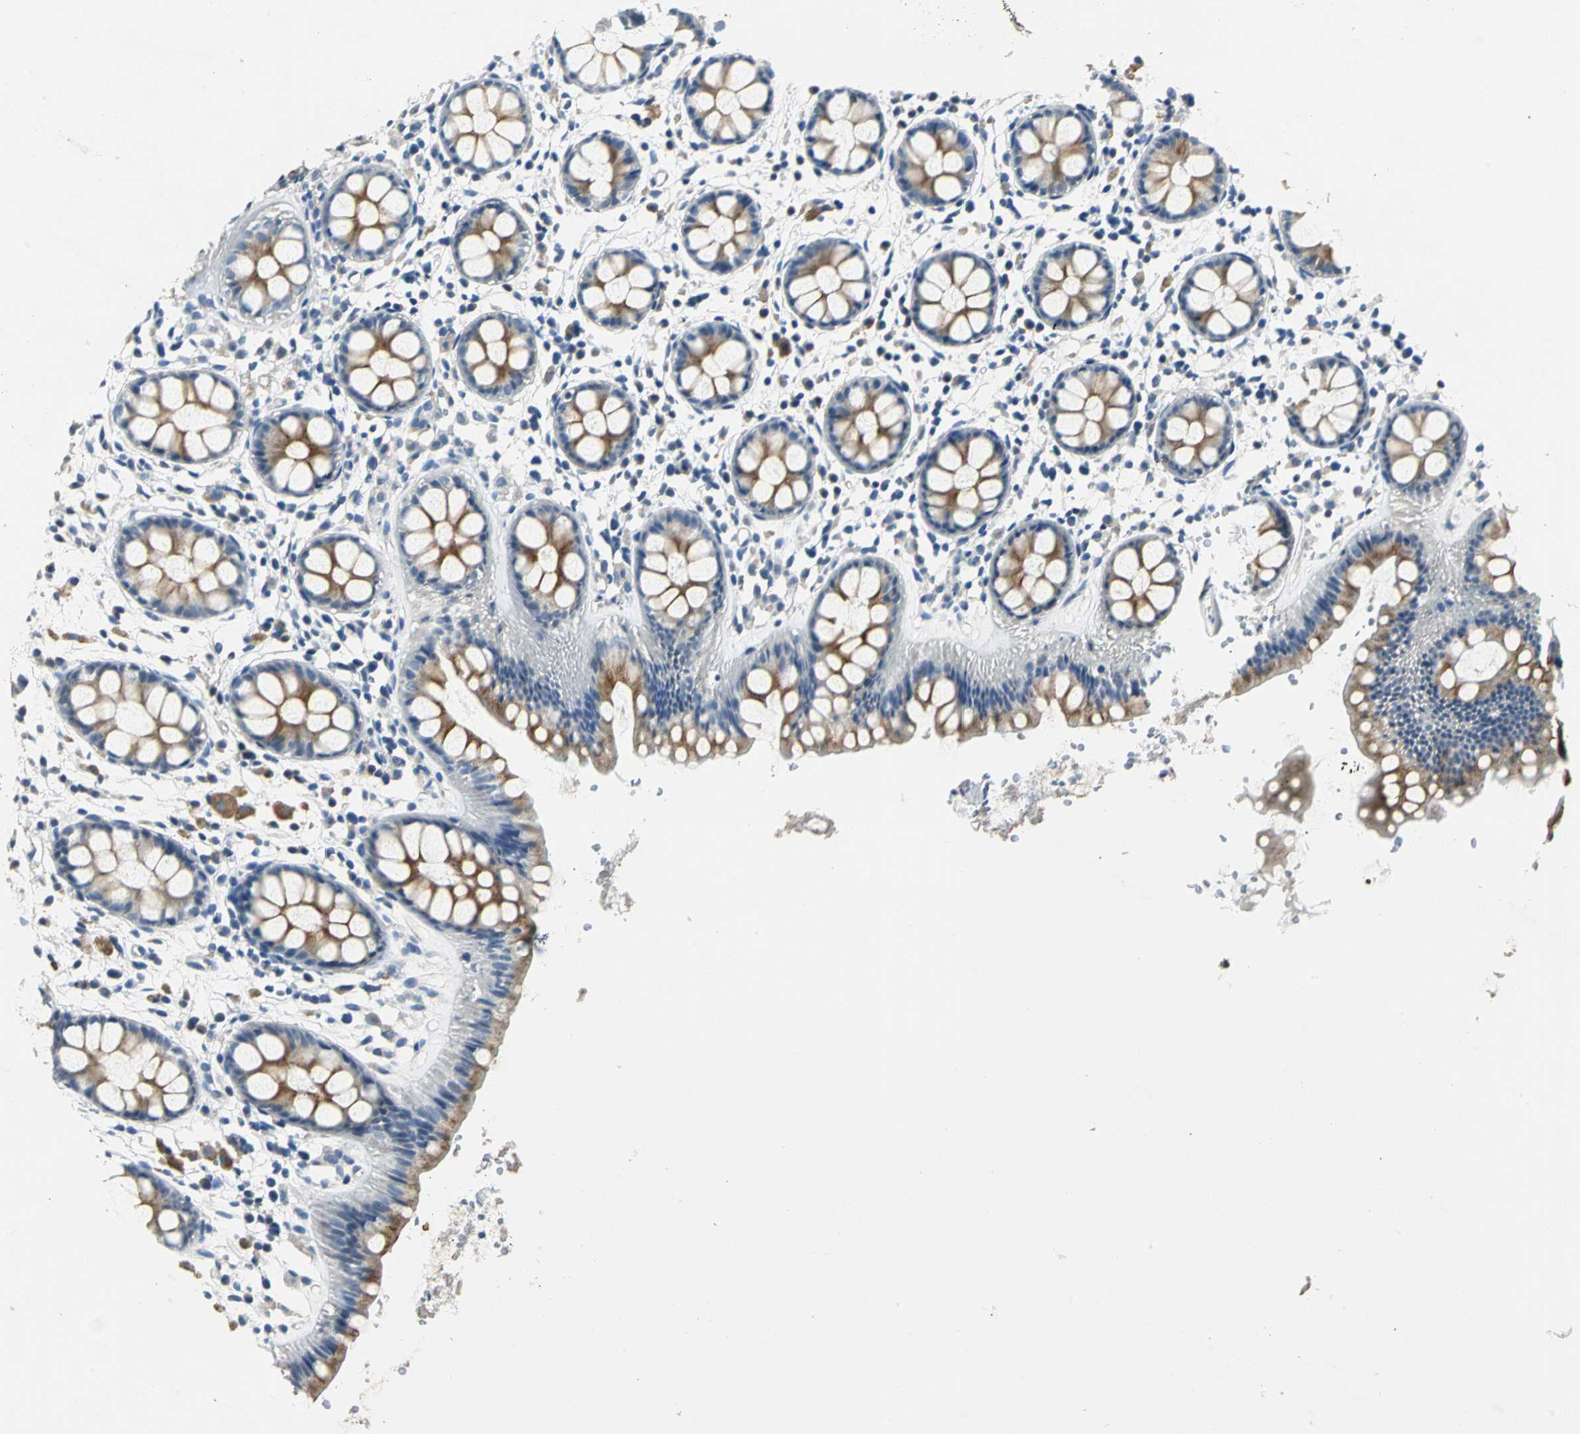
{"staining": {"intensity": "moderate", "quantity": ">75%", "location": "cytoplasmic/membranous"}, "tissue": "rectum", "cell_type": "Glandular cells", "image_type": "normal", "snomed": [{"axis": "morphology", "description": "Normal tissue, NOS"}, {"axis": "topography", "description": "Rectum"}], "caption": "Immunohistochemical staining of benign human rectum displays >75% levels of moderate cytoplasmic/membranous protein positivity in approximately >75% of glandular cells. Nuclei are stained in blue.", "gene": "RIPOR1", "patient": {"sex": "female", "age": 66}}